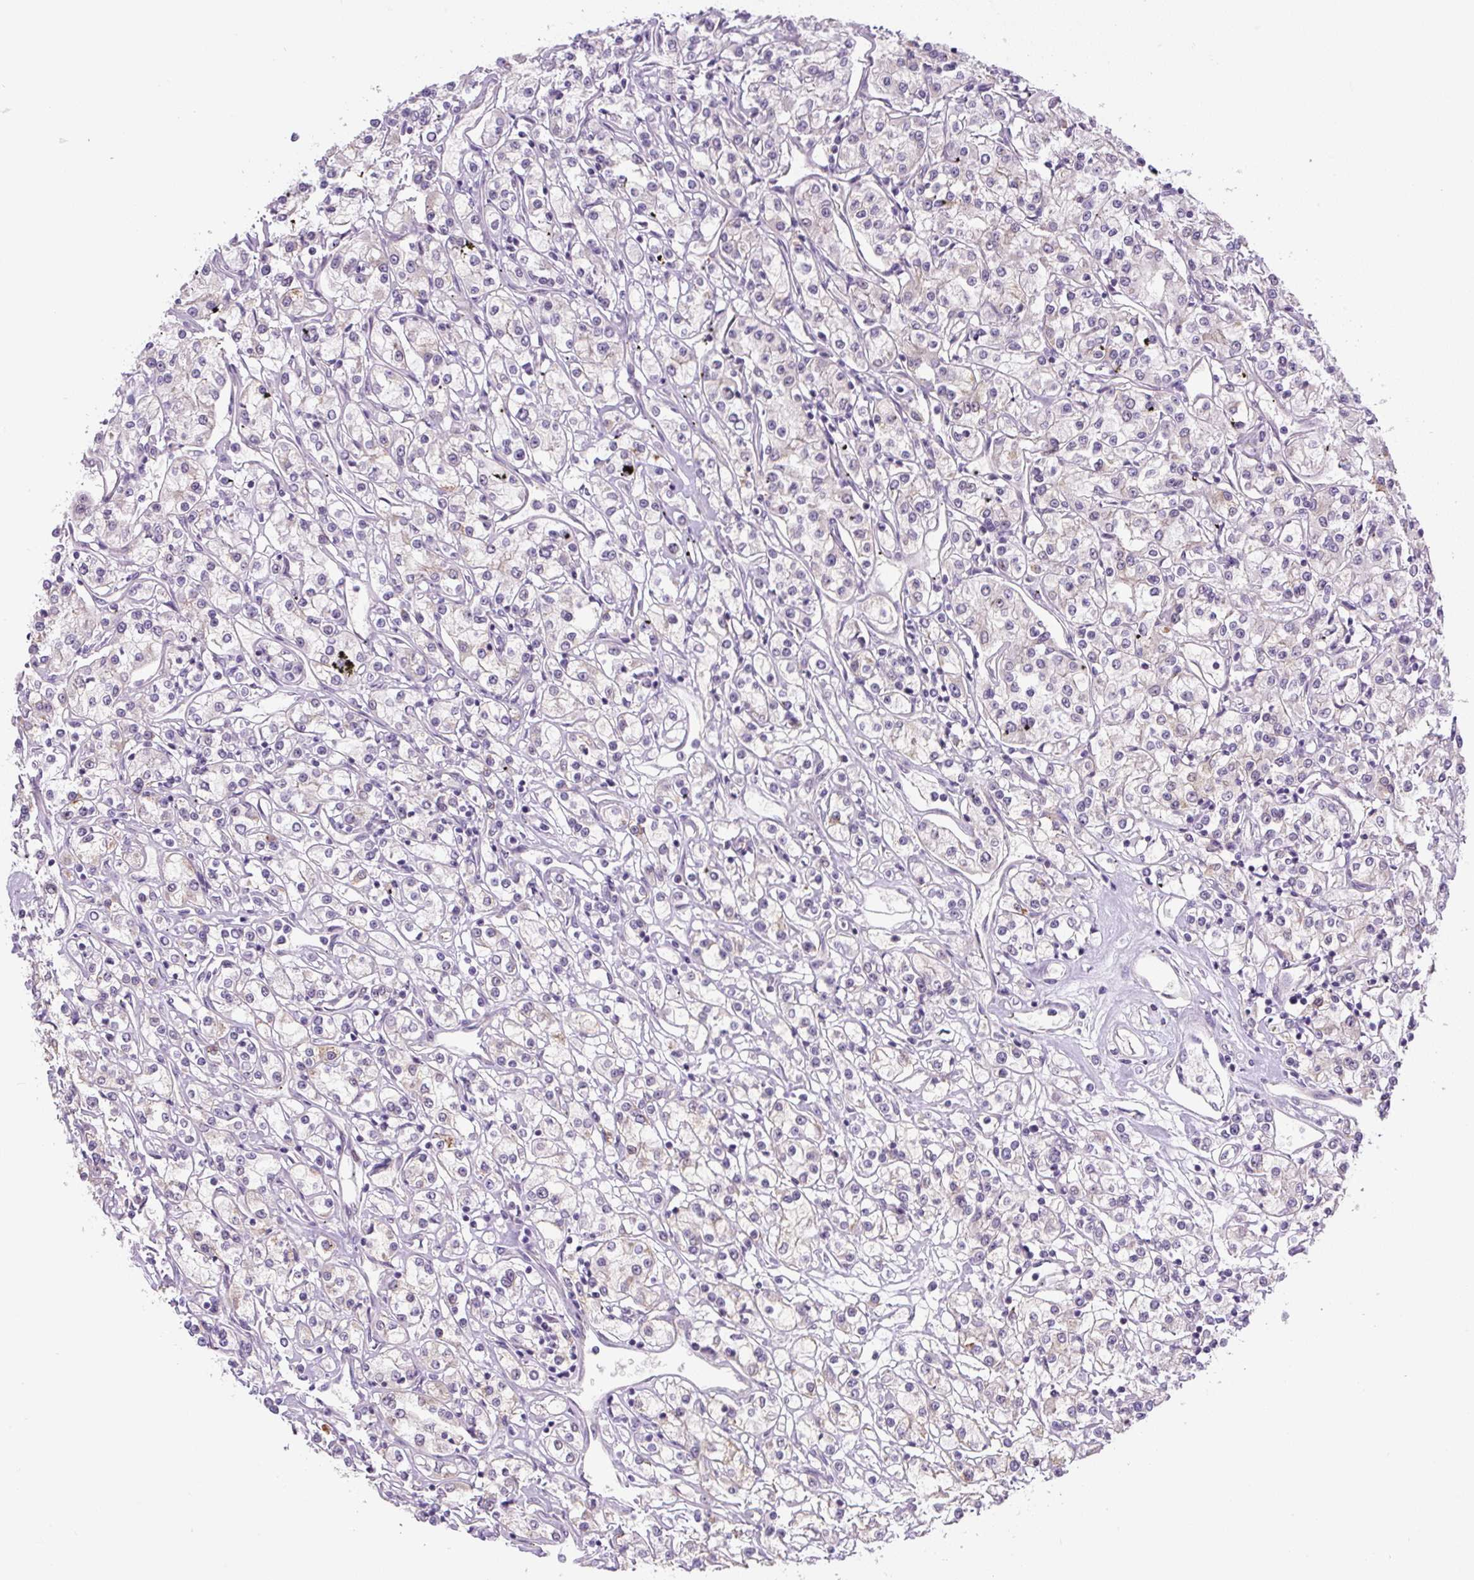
{"staining": {"intensity": "weak", "quantity": "<25%", "location": "nuclear"}, "tissue": "renal cancer", "cell_type": "Tumor cells", "image_type": "cancer", "snomed": [{"axis": "morphology", "description": "Adenocarcinoma, NOS"}, {"axis": "topography", "description": "Kidney"}], "caption": "Renal cancer was stained to show a protein in brown. There is no significant positivity in tumor cells. (Brightfield microscopy of DAB immunohistochemistry (IHC) at high magnification).", "gene": "ADAMTS19", "patient": {"sex": "female", "age": 59}}